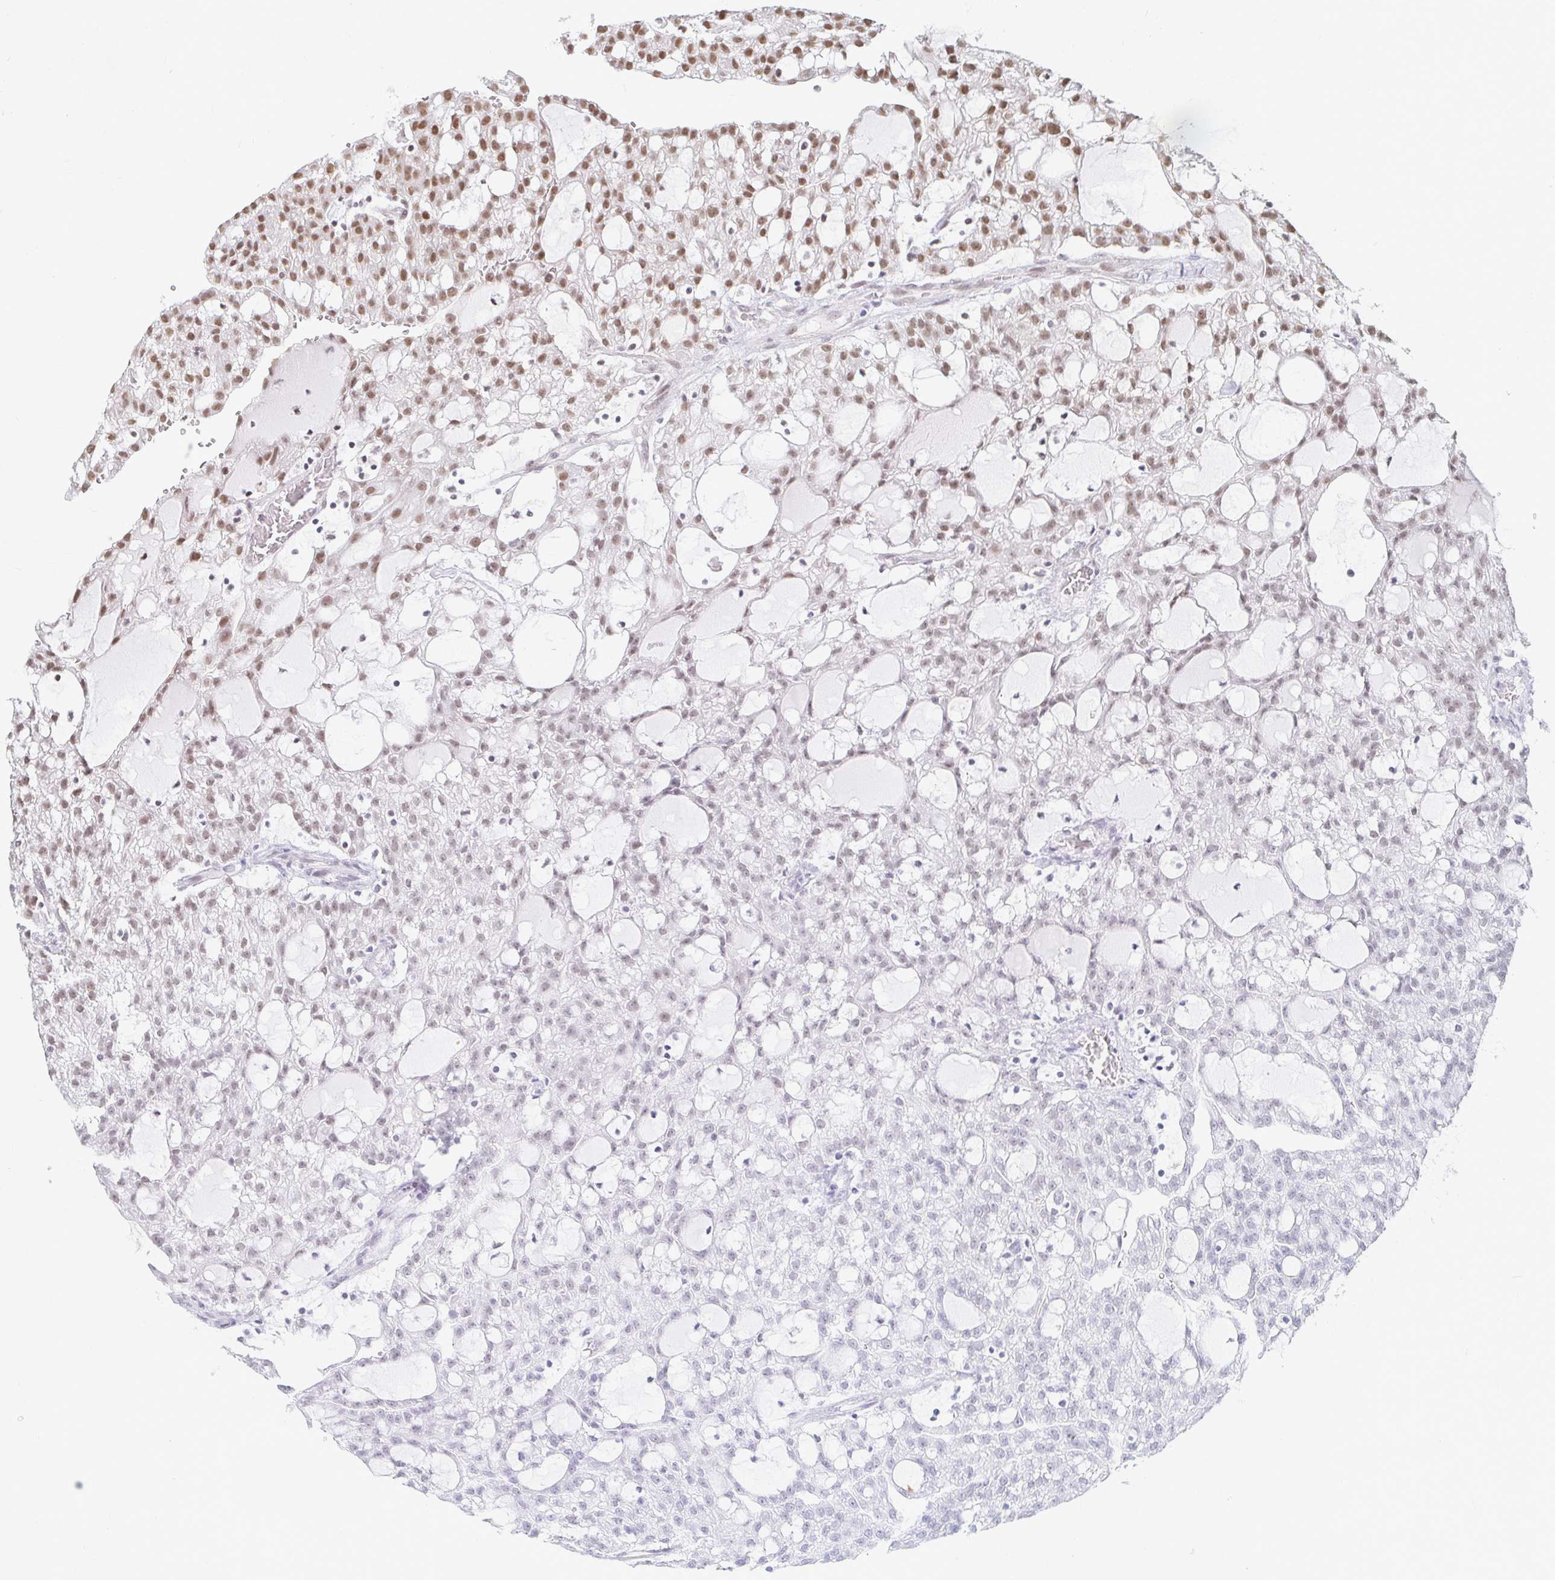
{"staining": {"intensity": "moderate", "quantity": "25%-75%", "location": "nuclear"}, "tissue": "renal cancer", "cell_type": "Tumor cells", "image_type": "cancer", "snomed": [{"axis": "morphology", "description": "Adenocarcinoma, NOS"}, {"axis": "topography", "description": "Kidney"}], "caption": "Adenocarcinoma (renal) stained with DAB IHC exhibits medium levels of moderate nuclear expression in approximately 25%-75% of tumor cells. The protein of interest is stained brown, and the nuclei are stained in blue (DAB IHC with brightfield microscopy, high magnification).", "gene": "HNRNPU", "patient": {"sex": "male", "age": 63}}